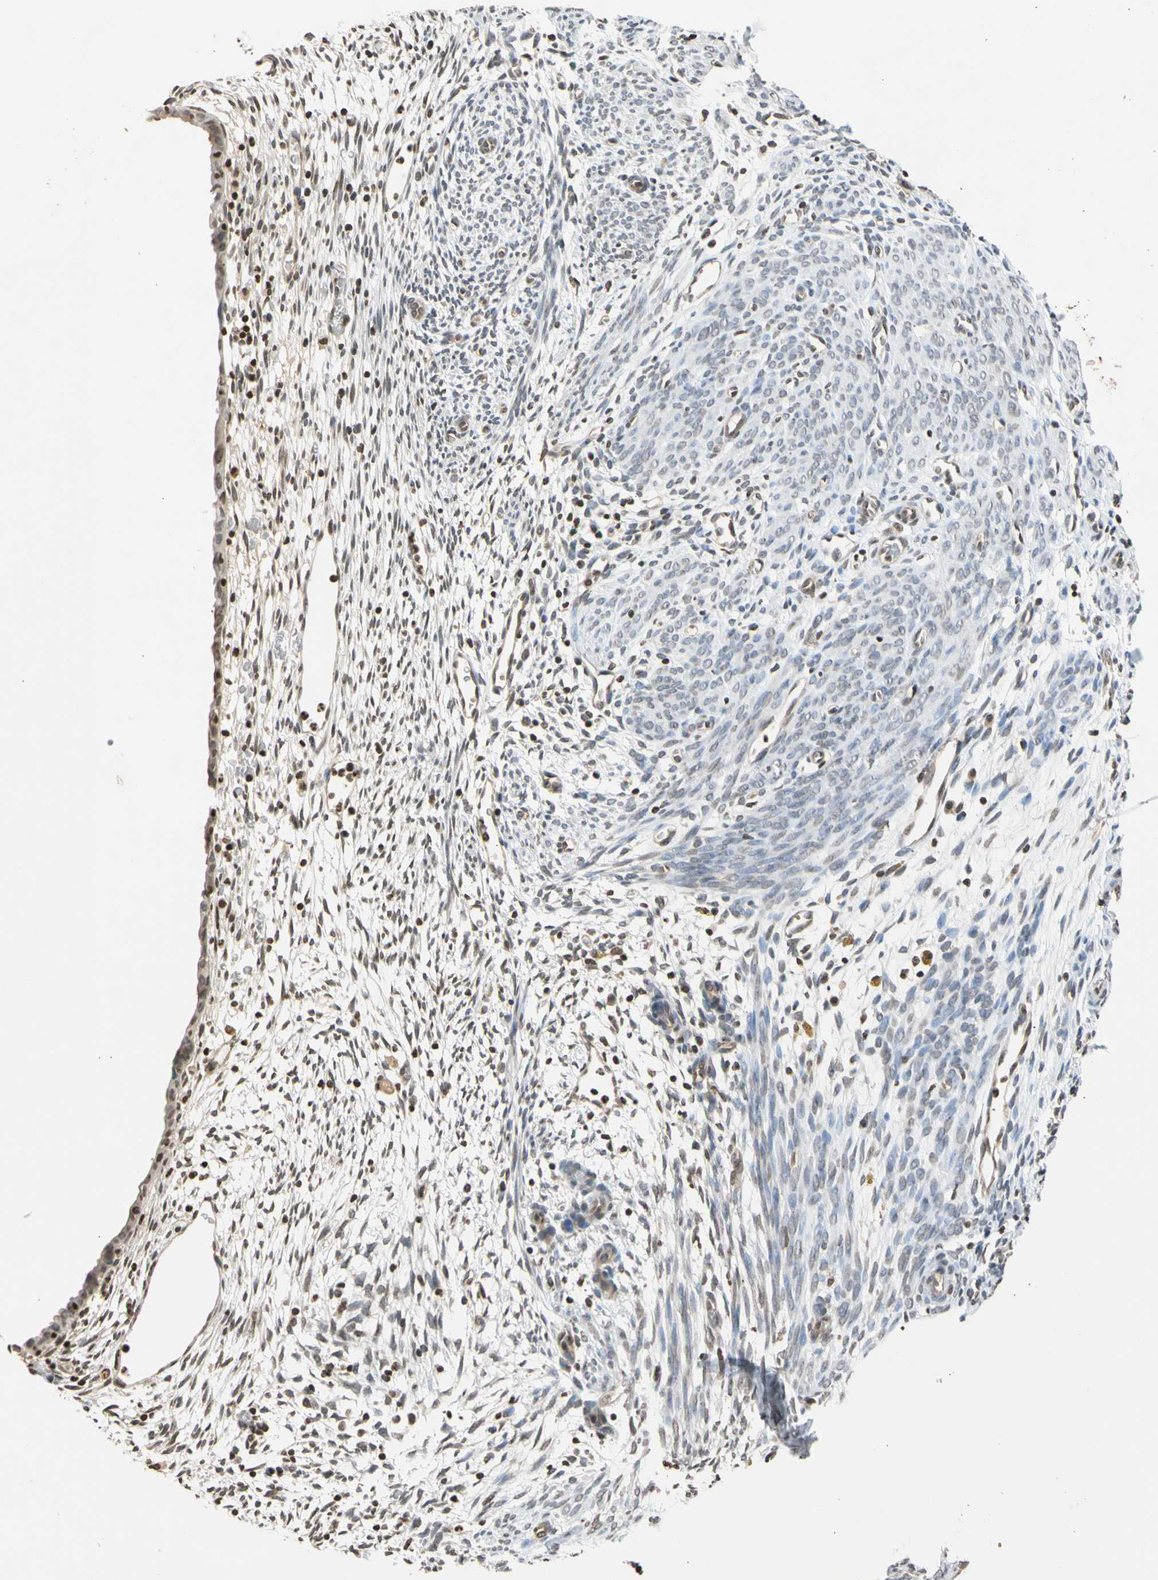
{"staining": {"intensity": "weak", "quantity": "25%-75%", "location": "nuclear"}, "tissue": "endometrium", "cell_type": "Cells in endometrial stroma", "image_type": "normal", "snomed": [{"axis": "morphology", "description": "Normal tissue, NOS"}, {"axis": "morphology", "description": "Atrophy, NOS"}, {"axis": "topography", "description": "Uterus"}, {"axis": "topography", "description": "Endometrium"}], "caption": "Immunohistochemical staining of unremarkable endometrium exhibits low levels of weak nuclear positivity in about 25%-75% of cells in endometrial stroma.", "gene": "GPX4", "patient": {"sex": "female", "age": 68}}